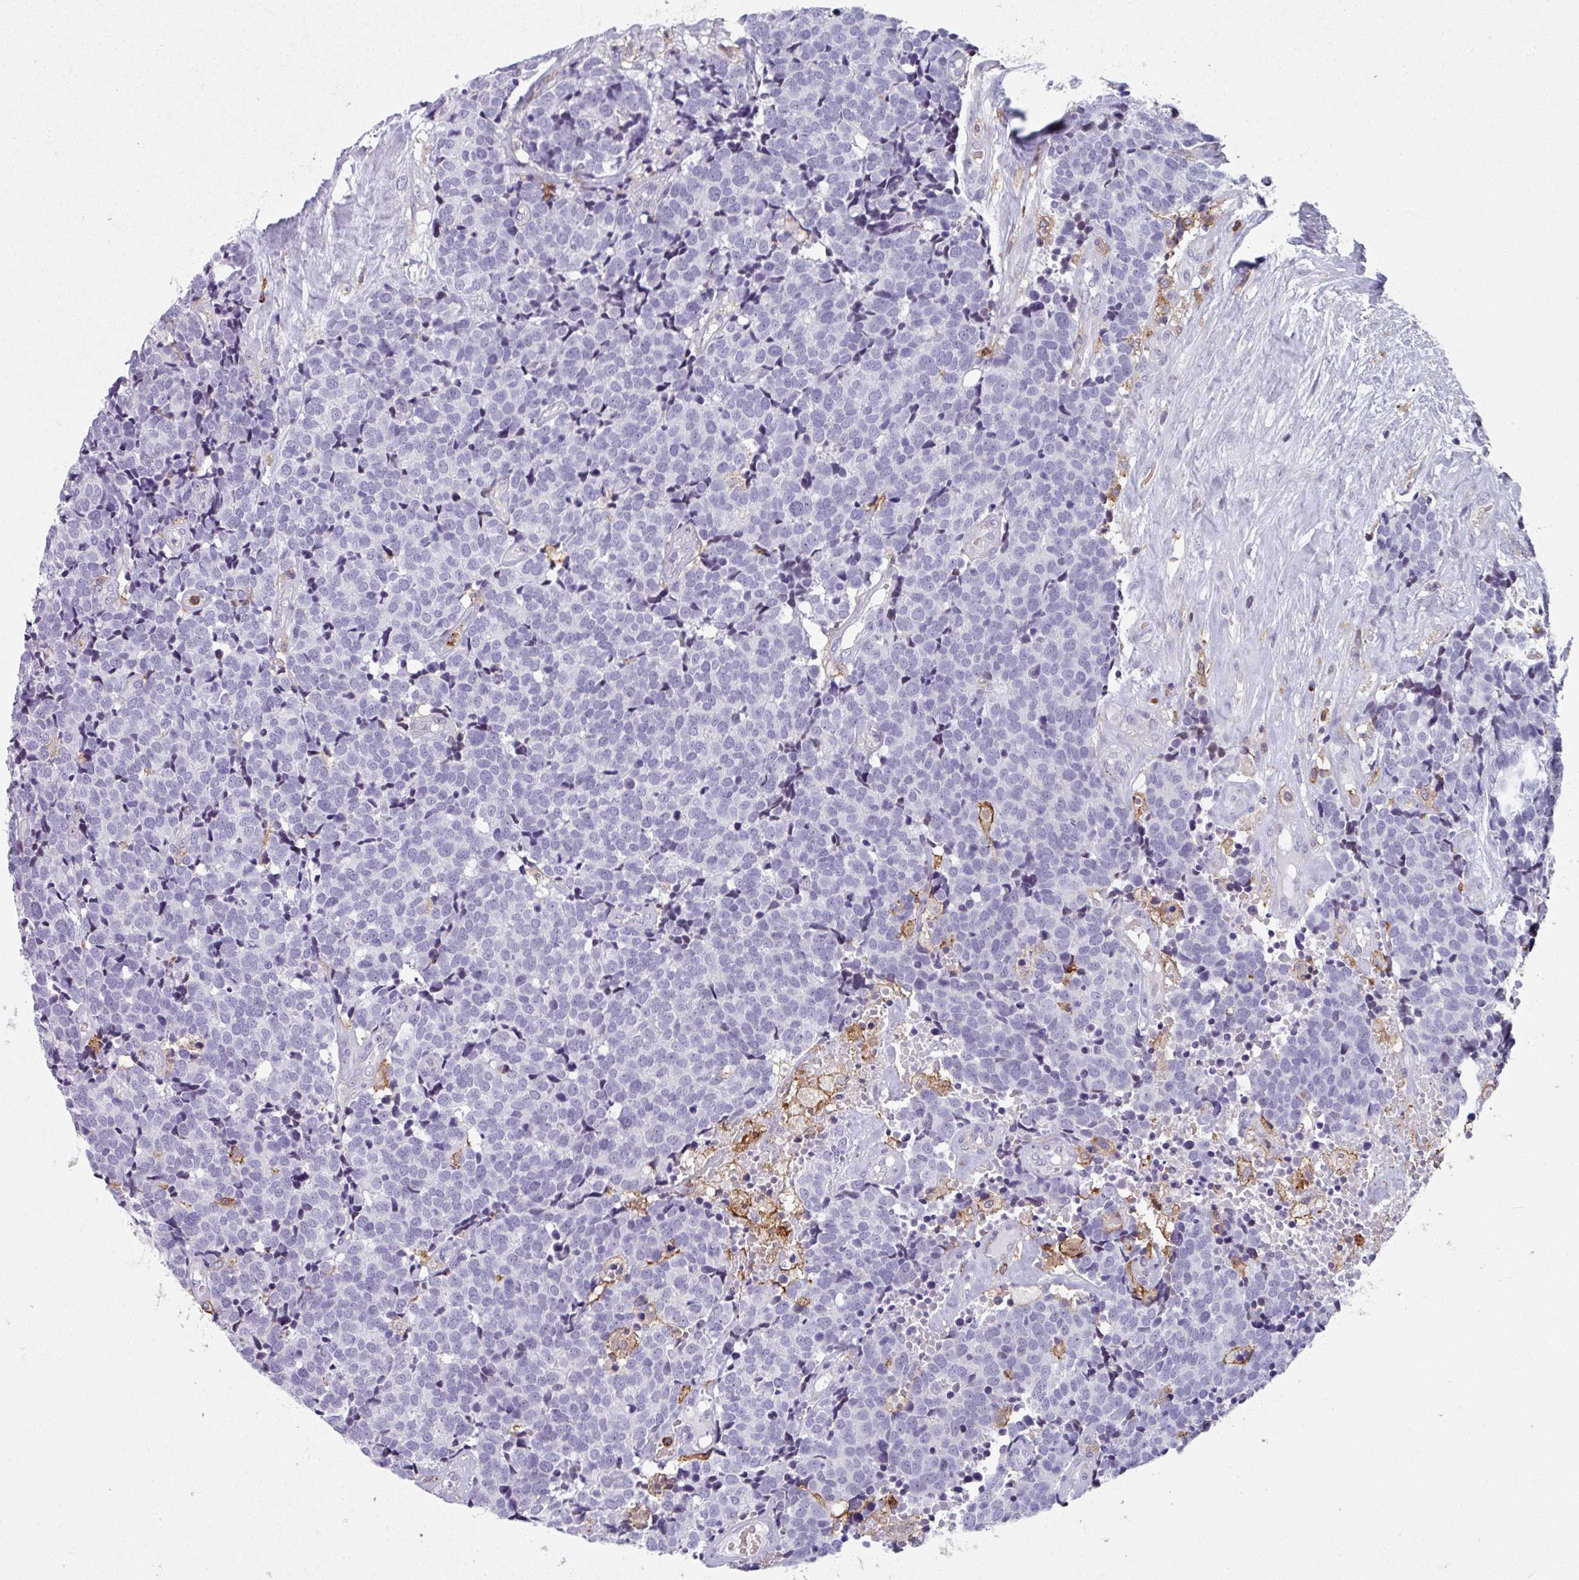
{"staining": {"intensity": "negative", "quantity": "none", "location": "none"}, "tissue": "carcinoid", "cell_type": "Tumor cells", "image_type": "cancer", "snomed": [{"axis": "morphology", "description": "Carcinoid, malignant, NOS"}, {"axis": "topography", "description": "Skin"}], "caption": "A high-resolution image shows IHC staining of carcinoid (malignant), which exhibits no significant staining in tumor cells.", "gene": "EXOSC5", "patient": {"sex": "female", "age": 79}}